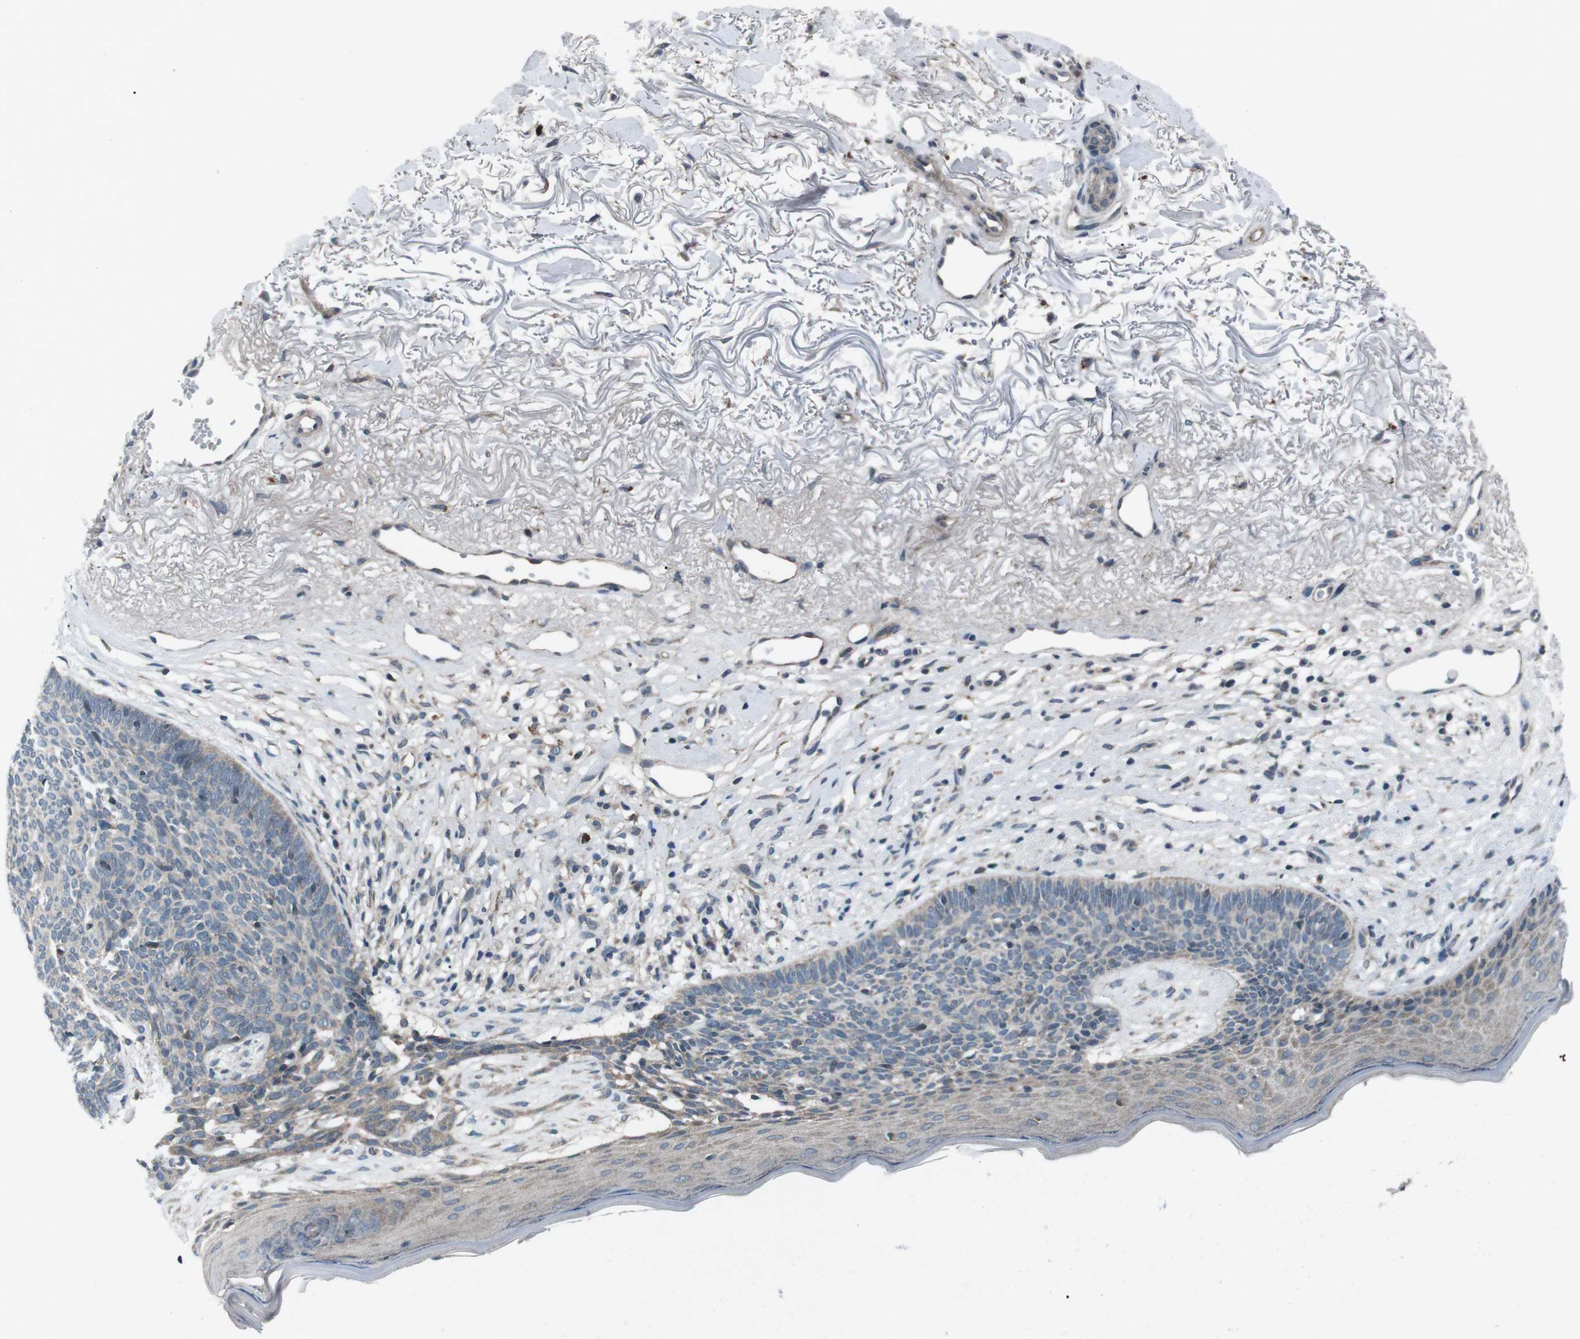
{"staining": {"intensity": "negative", "quantity": "none", "location": "none"}, "tissue": "skin cancer", "cell_type": "Tumor cells", "image_type": "cancer", "snomed": [{"axis": "morphology", "description": "Normal tissue, NOS"}, {"axis": "morphology", "description": "Basal cell carcinoma"}, {"axis": "topography", "description": "Skin"}], "caption": "A photomicrograph of basal cell carcinoma (skin) stained for a protein exhibits no brown staining in tumor cells. (Immunohistochemistry, brightfield microscopy, high magnification).", "gene": "CDK16", "patient": {"sex": "female", "age": 70}}